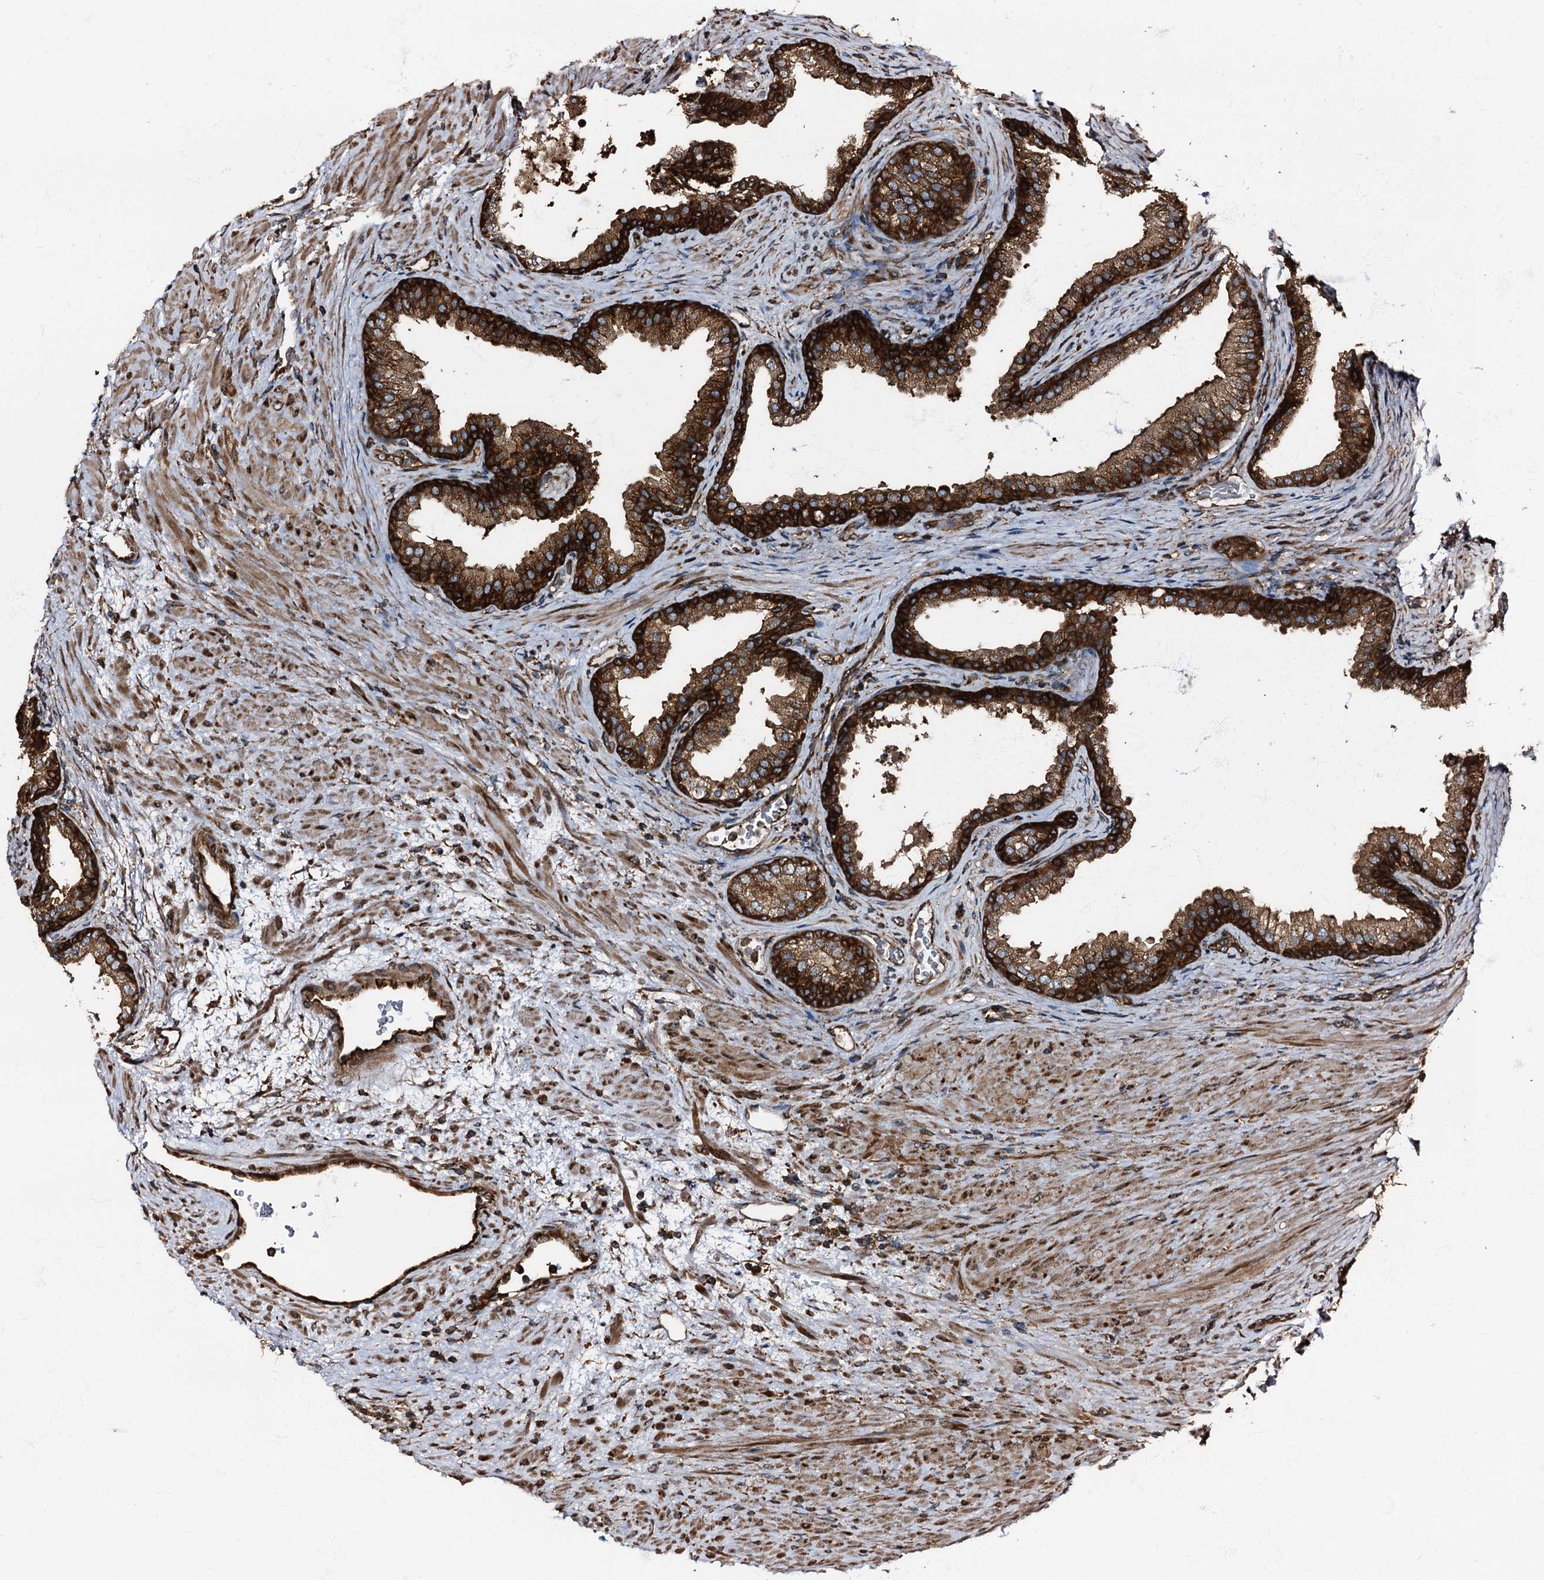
{"staining": {"intensity": "strong", "quantity": ">75%", "location": "cytoplasmic/membranous"}, "tissue": "prostate", "cell_type": "Glandular cells", "image_type": "normal", "snomed": [{"axis": "morphology", "description": "Normal tissue, NOS"}, {"axis": "topography", "description": "Prostate"}], "caption": "DAB immunohistochemical staining of unremarkable human prostate demonstrates strong cytoplasmic/membranous protein expression in approximately >75% of glandular cells.", "gene": "ATP2C1", "patient": {"sex": "male", "age": 76}}